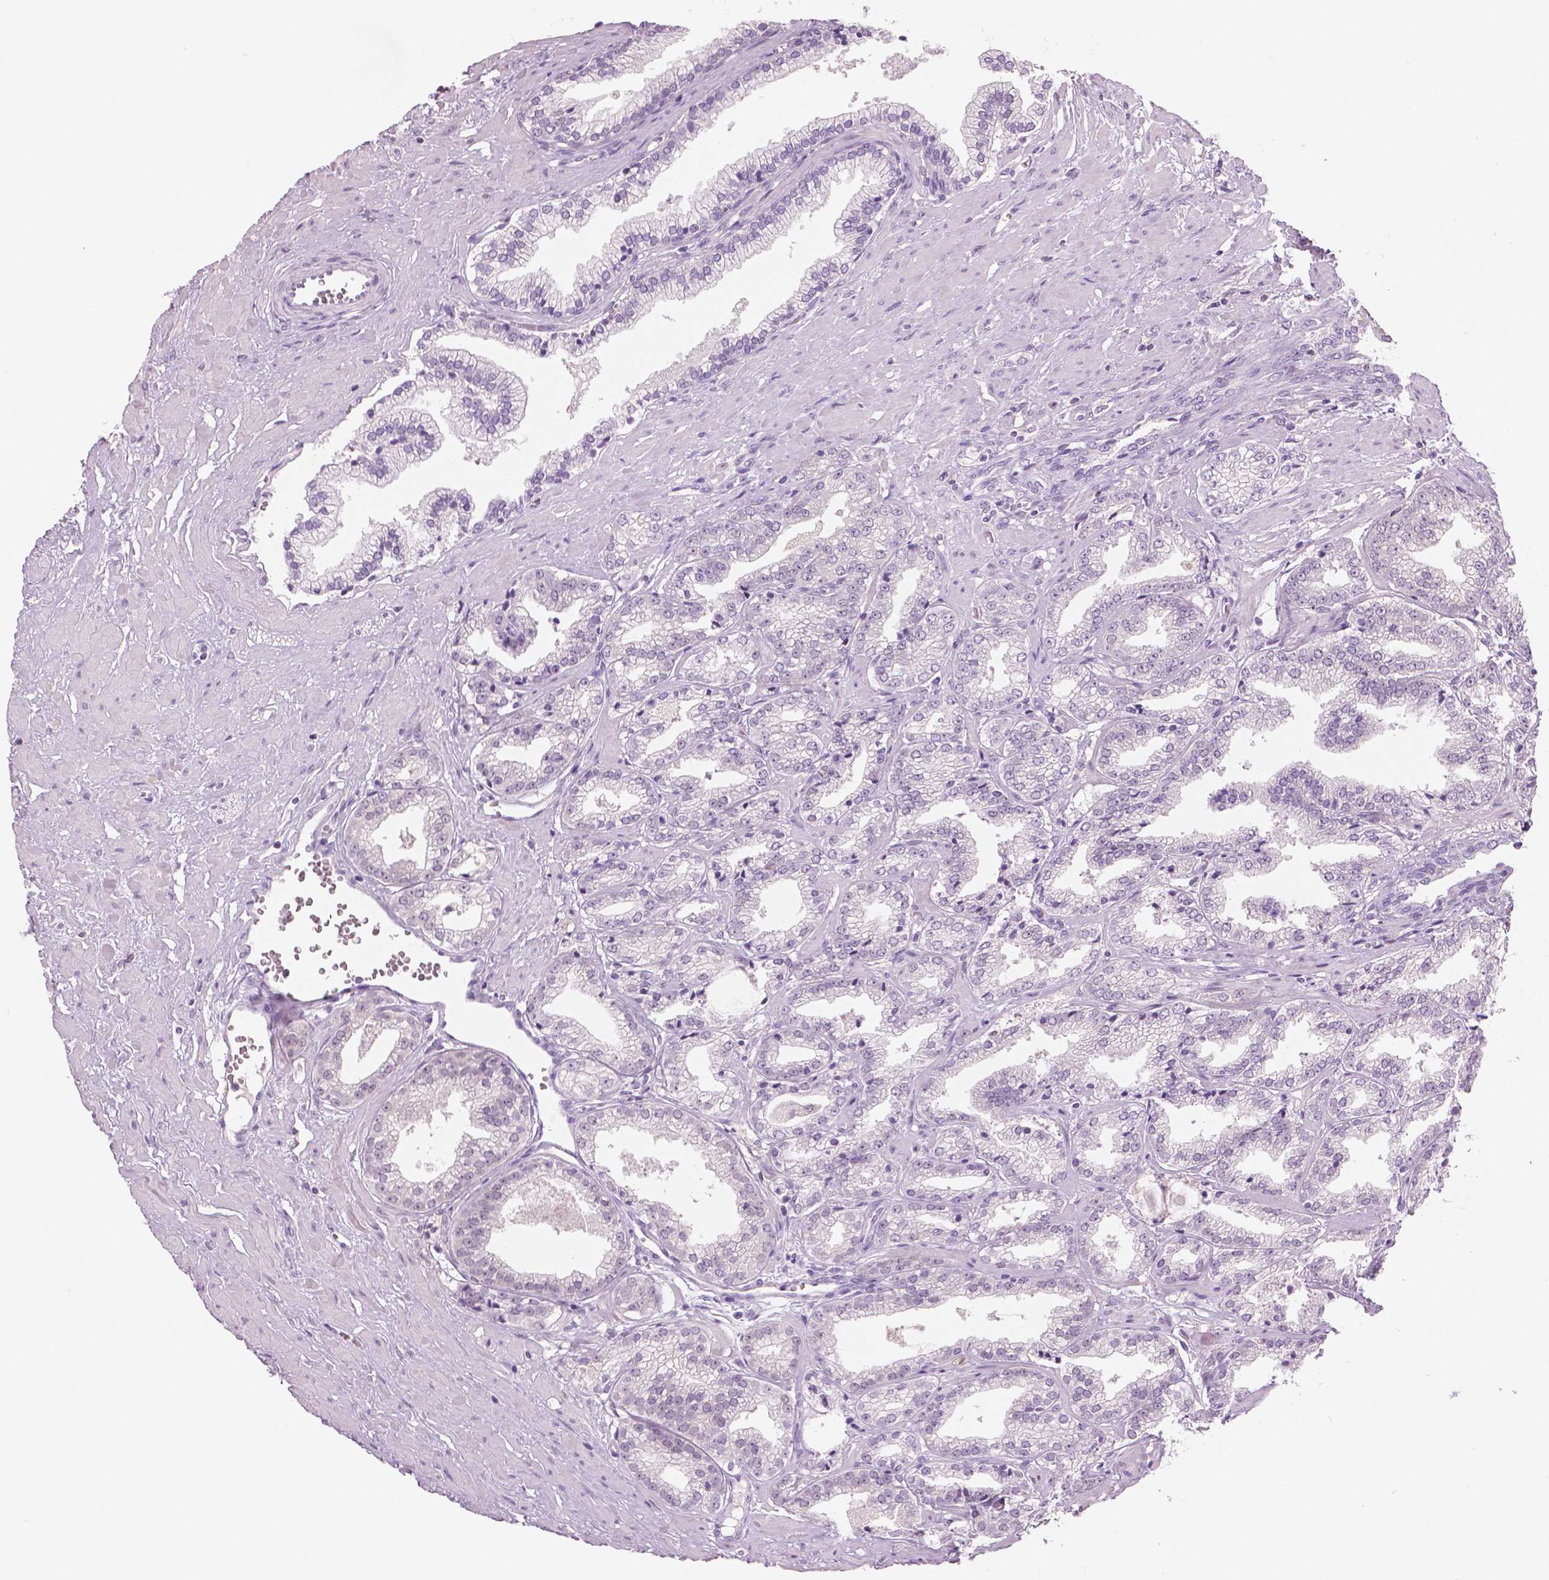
{"staining": {"intensity": "negative", "quantity": "none", "location": "none"}, "tissue": "prostate cancer", "cell_type": "Tumor cells", "image_type": "cancer", "snomed": [{"axis": "morphology", "description": "Adenocarcinoma, Low grade"}, {"axis": "topography", "description": "Prostate"}], "caption": "The immunohistochemistry (IHC) image has no significant positivity in tumor cells of prostate low-grade adenocarcinoma tissue. (DAB IHC visualized using brightfield microscopy, high magnification).", "gene": "GALM", "patient": {"sex": "male", "age": 60}}